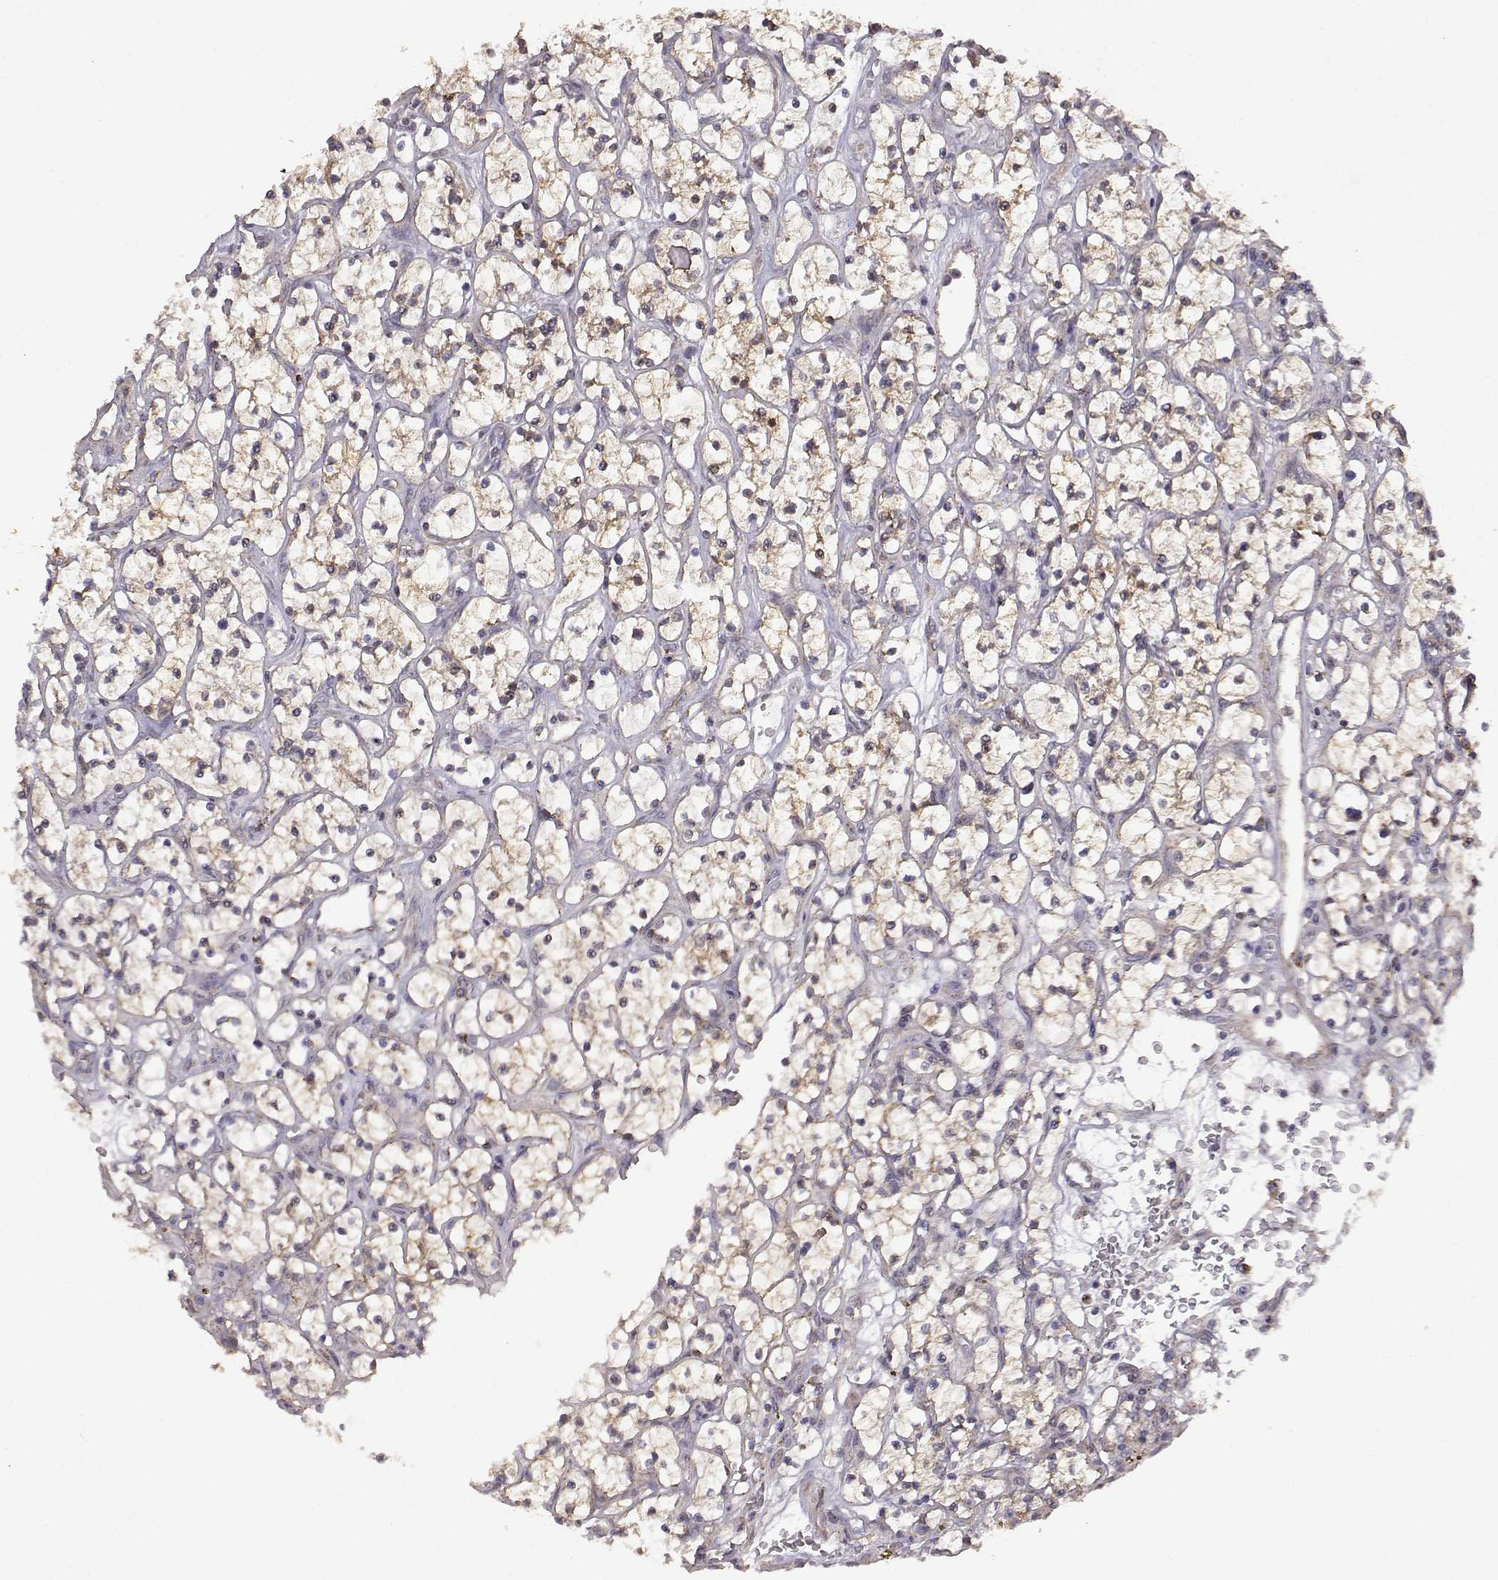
{"staining": {"intensity": "weak", "quantity": "25%-75%", "location": "cytoplasmic/membranous"}, "tissue": "renal cancer", "cell_type": "Tumor cells", "image_type": "cancer", "snomed": [{"axis": "morphology", "description": "Adenocarcinoma, NOS"}, {"axis": "topography", "description": "Kidney"}], "caption": "This histopathology image demonstrates immunohistochemistry staining of human renal cancer (adenocarcinoma), with low weak cytoplasmic/membranous expression in approximately 25%-75% of tumor cells.", "gene": "DDC", "patient": {"sex": "female", "age": 64}}